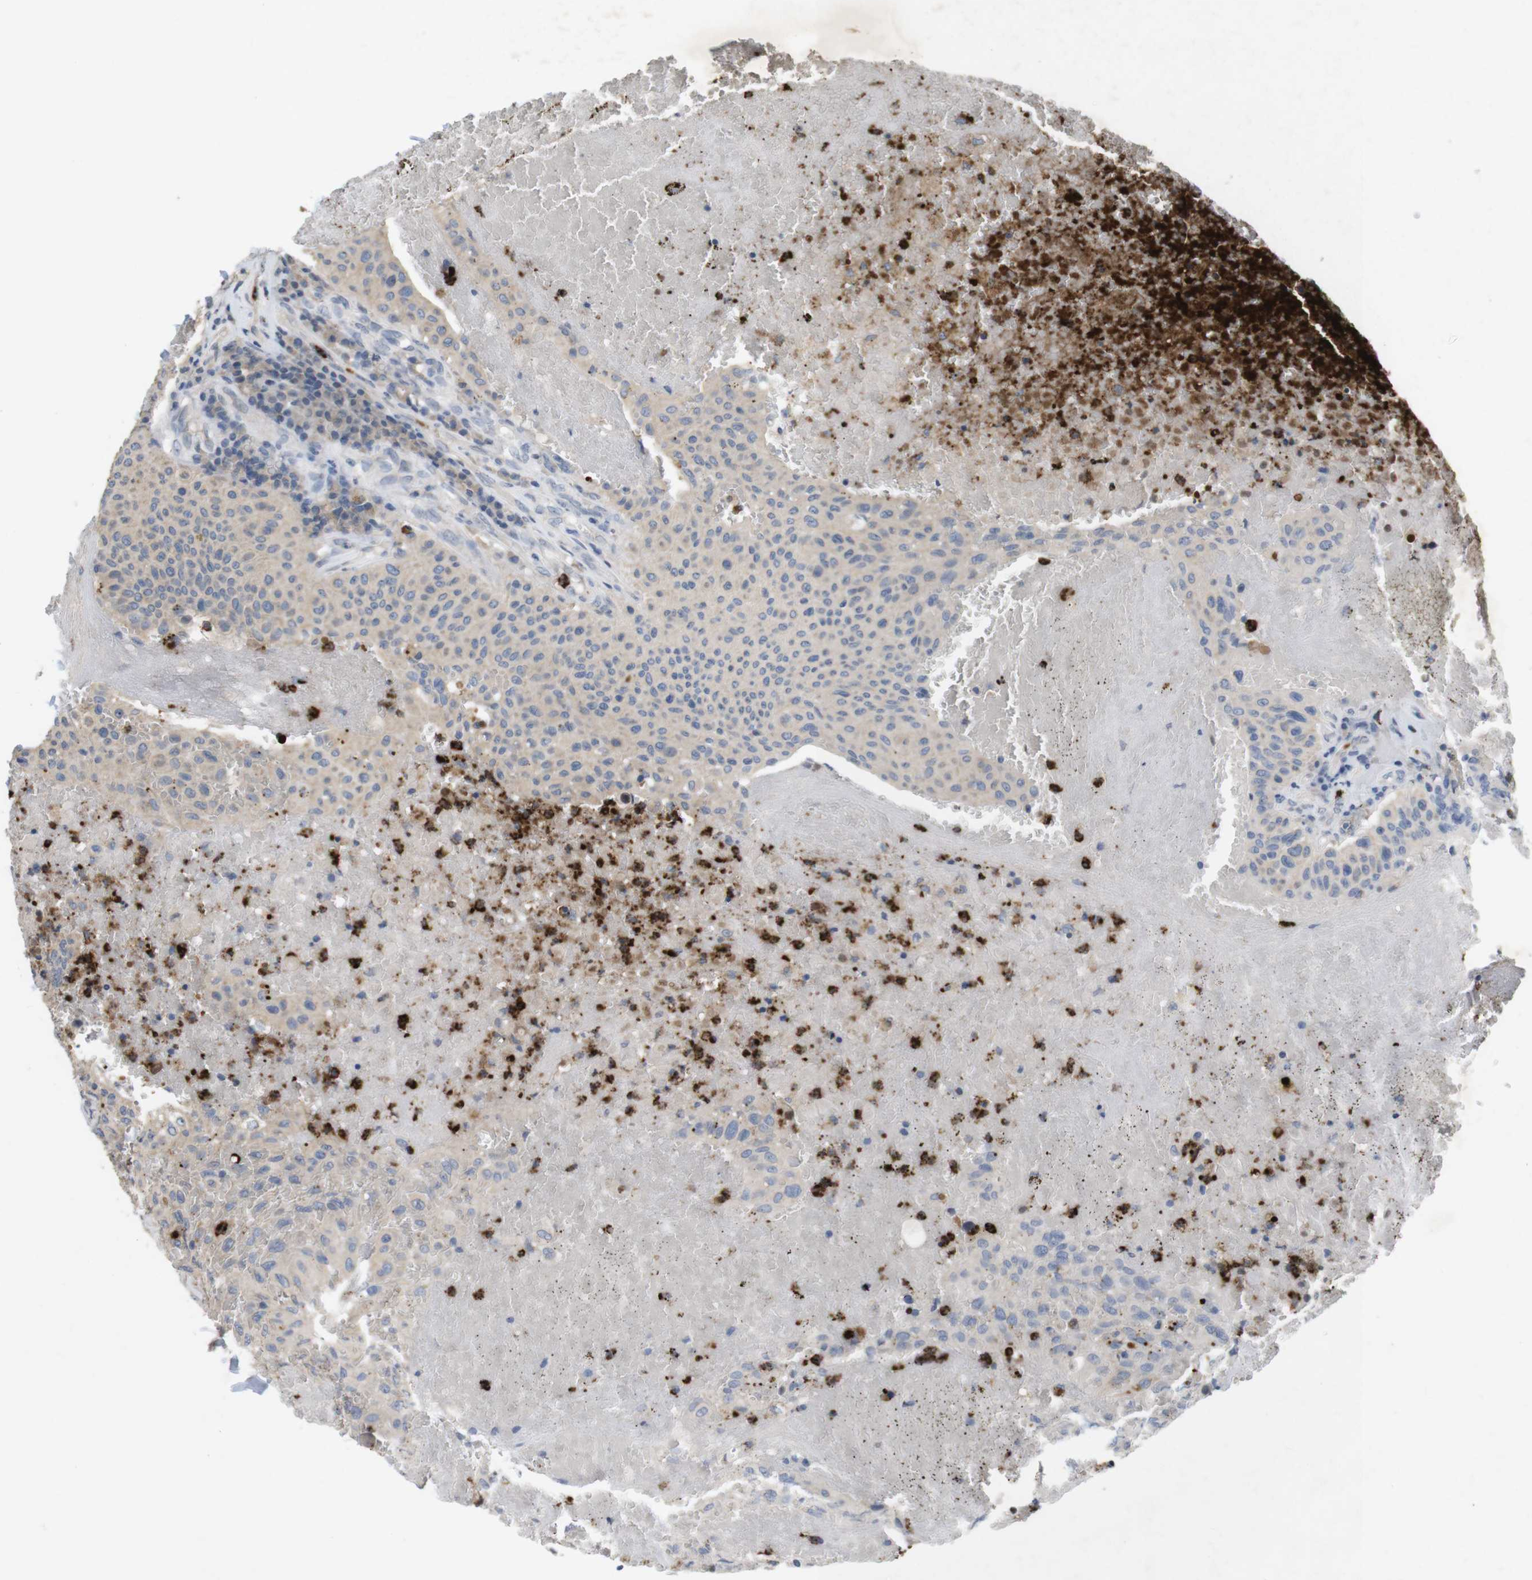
{"staining": {"intensity": "negative", "quantity": "none", "location": "none"}, "tissue": "urothelial cancer", "cell_type": "Tumor cells", "image_type": "cancer", "snomed": [{"axis": "morphology", "description": "Urothelial carcinoma, High grade"}, {"axis": "topography", "description": "Urinary bladder"}], "caption": "The micrograph displays no significant positivity in tumor cells of urothelial cancer. (IHC, brightfield microscopy, high magnification).", "gene": "TSPAN14", "patient": {"sex": "male", "age": 66}}